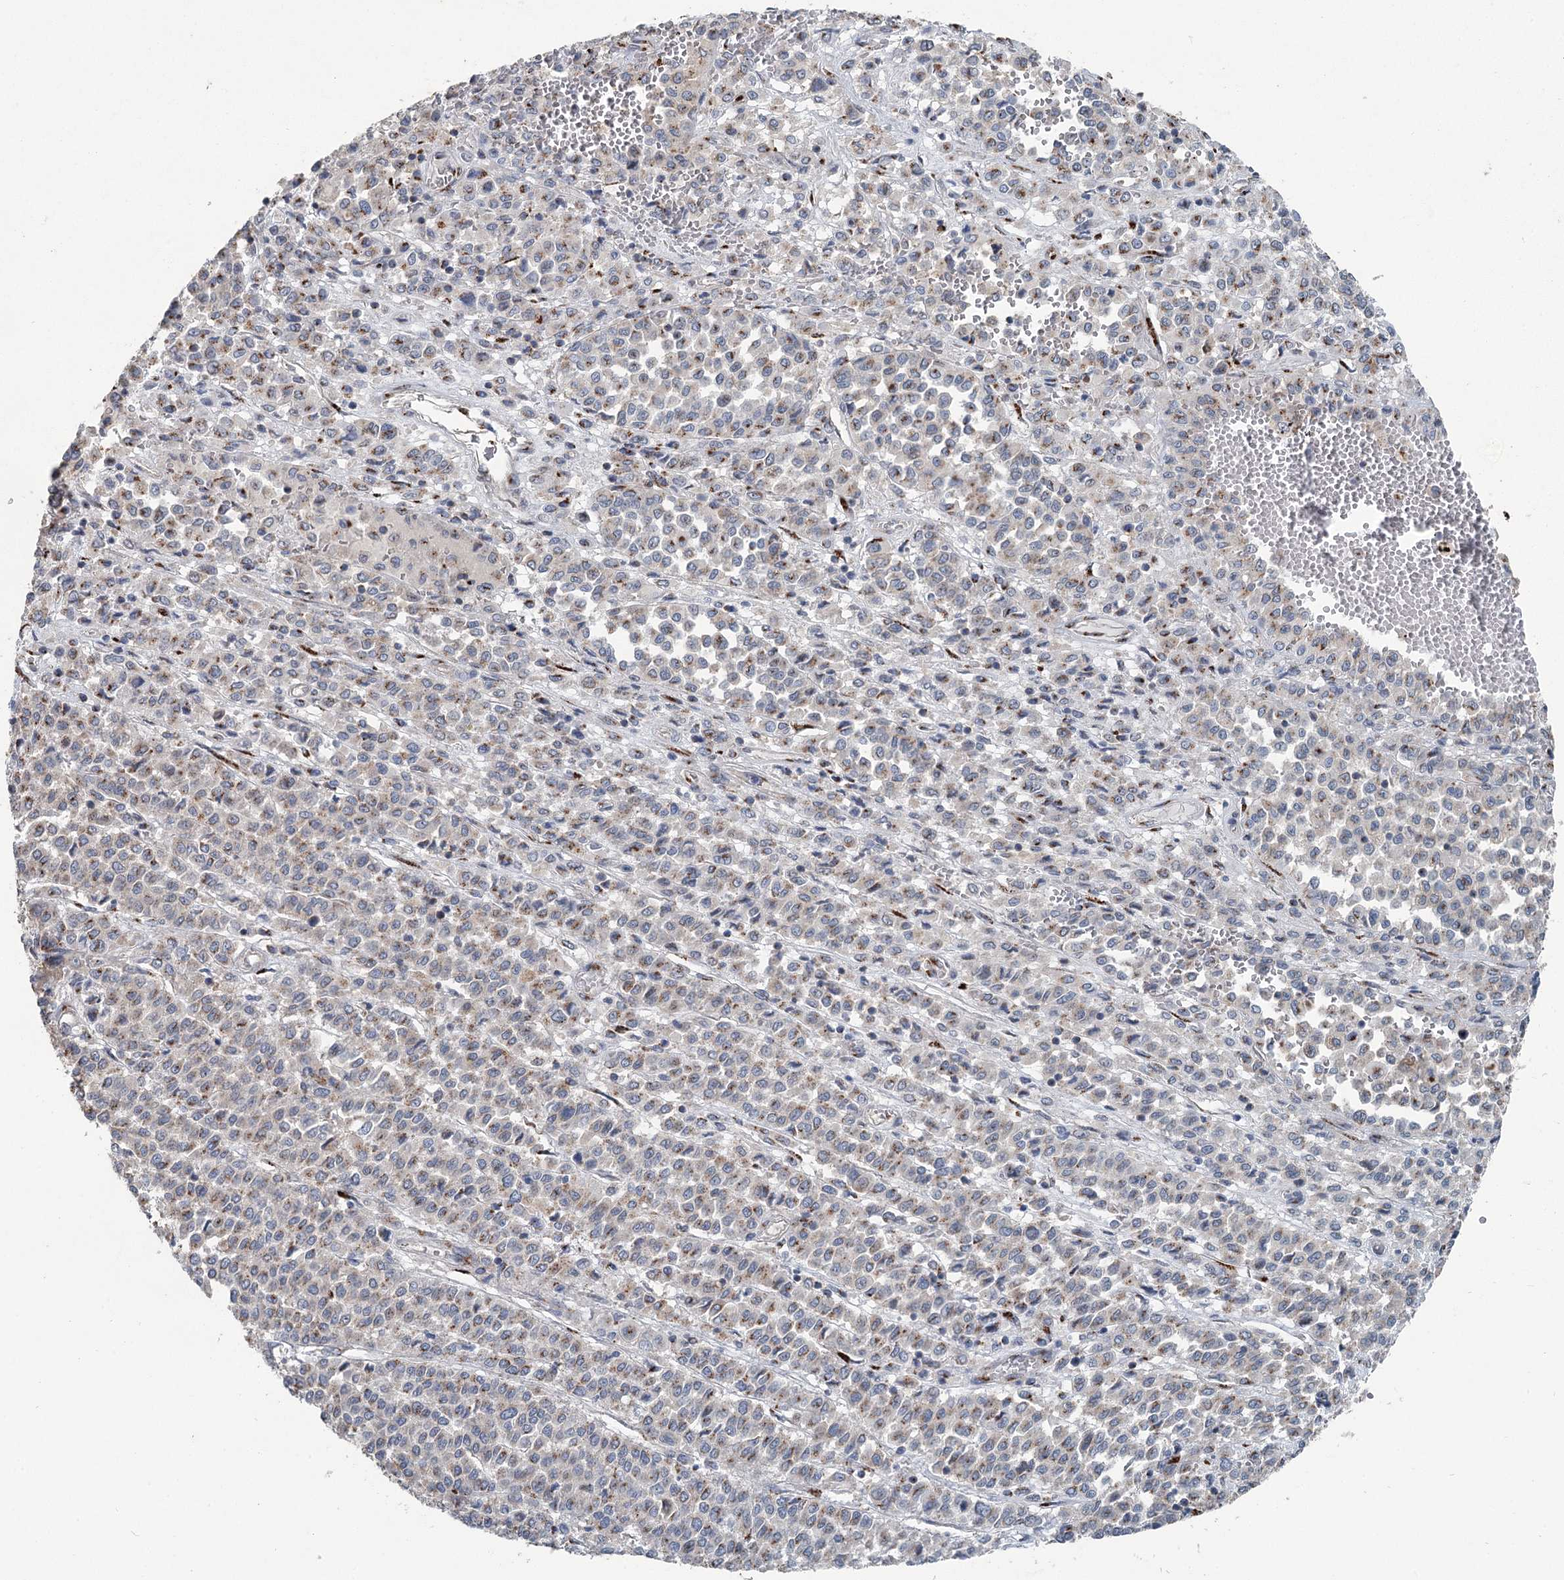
{"staining": {"intensity": "moderate", "quantity": "25%-75%", "location": "cytoplasmic/membranous"}, "tissue": "melanoma", "cell_type": "Tumor cells", "image_type": "cancer", "snomed": [{"axis": "morphology", "description": "Malignant melanoma, Metastatic site"}, {"axis": "topography", "description": "Pancreas"}], "caption": "The image shows immunohistochemical staining of malignant melanoma (metastatic site). There is moderate cytoplasmic/membranous expression is appreciated in approximately 25%-75% of tumor cells.", "gene": "ITIH5", "patient": {"sex": "female", "age": 30}}